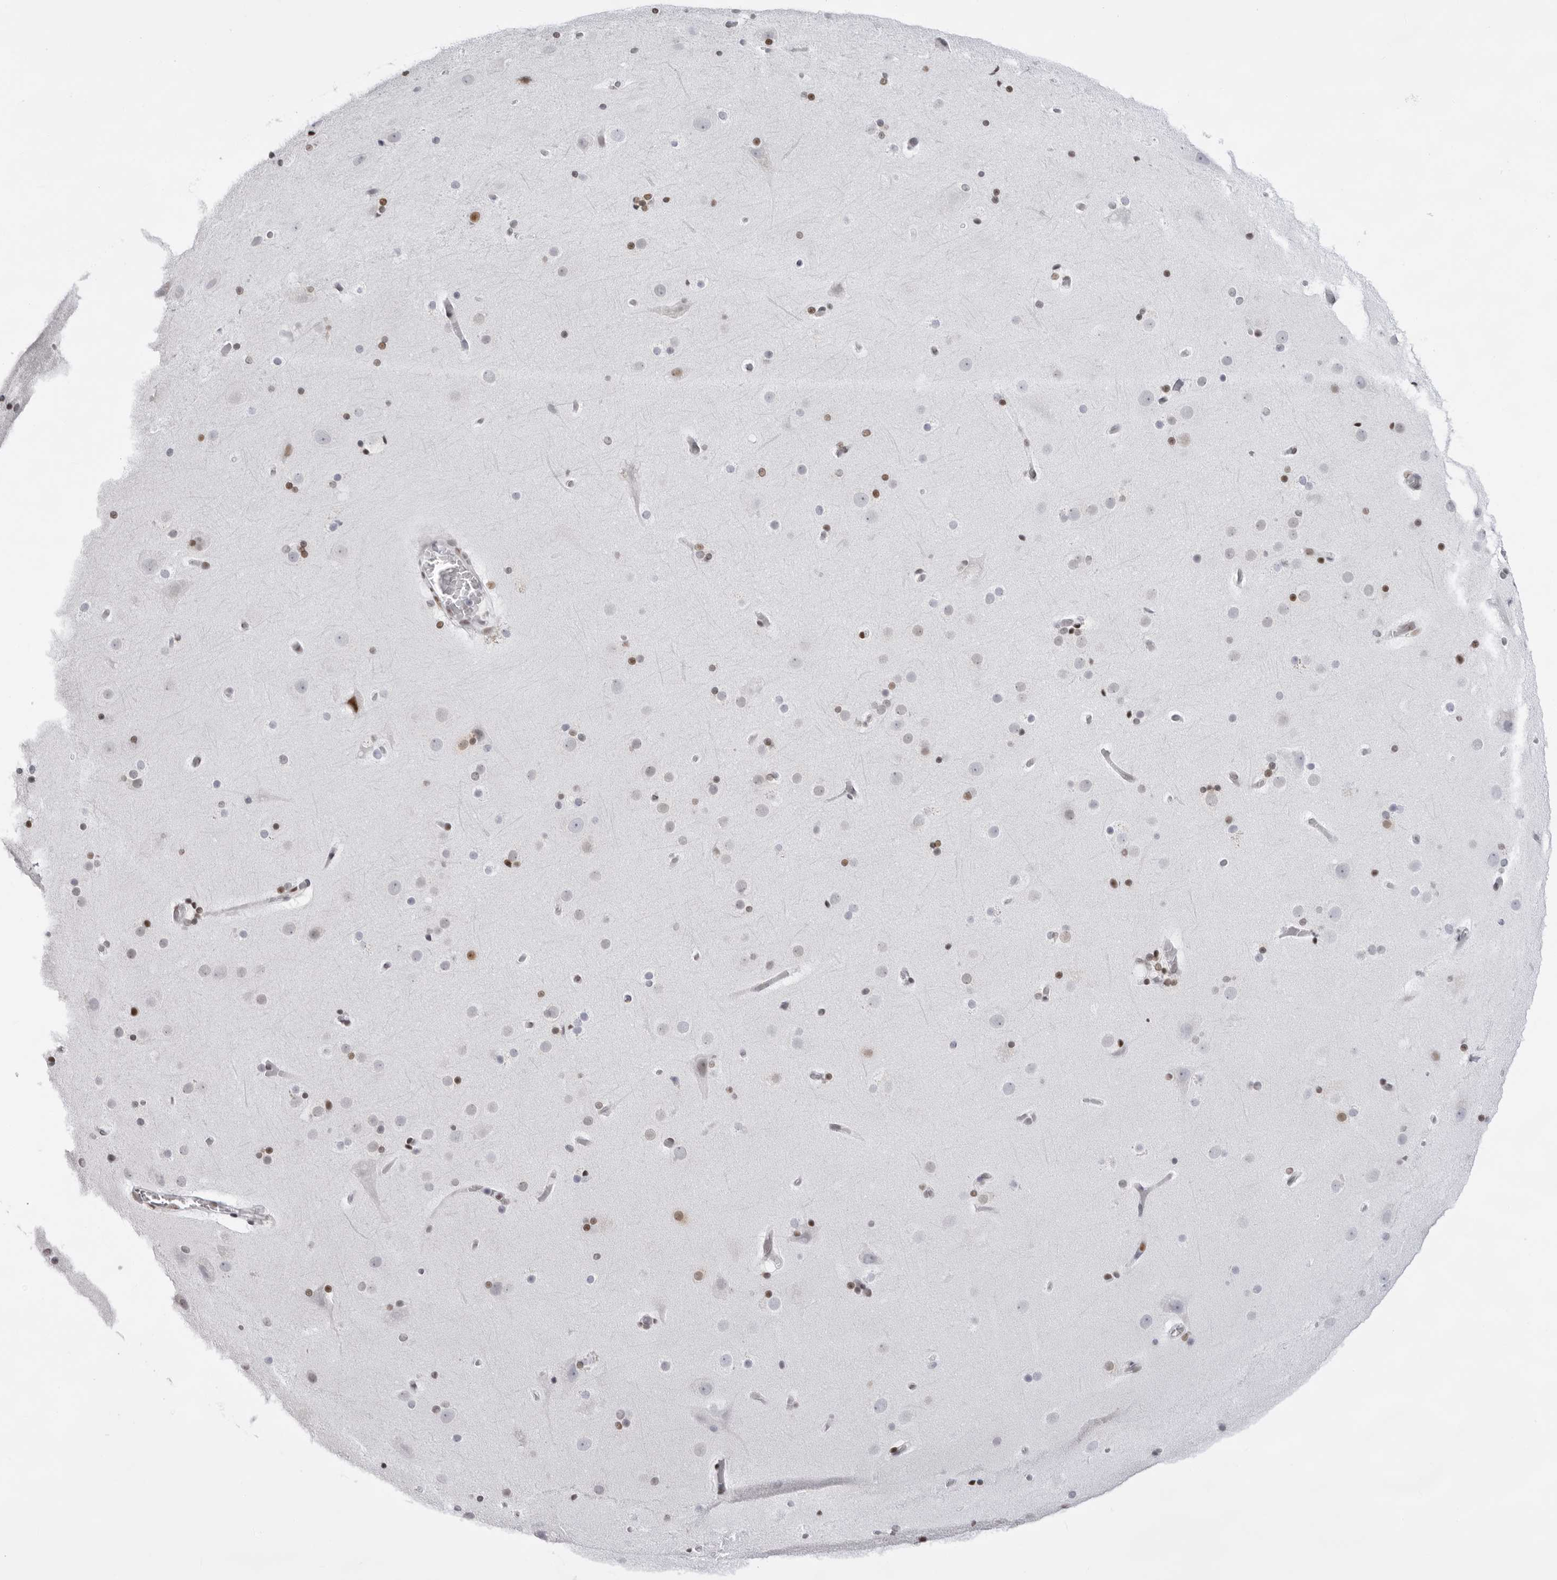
{"staining": {"intensity": "weak", "quantity": ">75%", "location": "nuclear"}, "tissue": "cerebral cortex", "cell_type": "Endothelial cells", "image_type": "normal", "snomed": [{"axis": "morphology", "description": "Normal tissue, NOS"}, {"axis": "topography", "description": "Cerebral cortex"}], "caption": "IHC photomicrograph of benign cerebral cortex stained for a protein (brown), which shows low levels of weak nuclear positivity in about >75% of endothelial cells.", "gene": "IRF2BP2", "patient": {"sex": "male", "age": 57}}